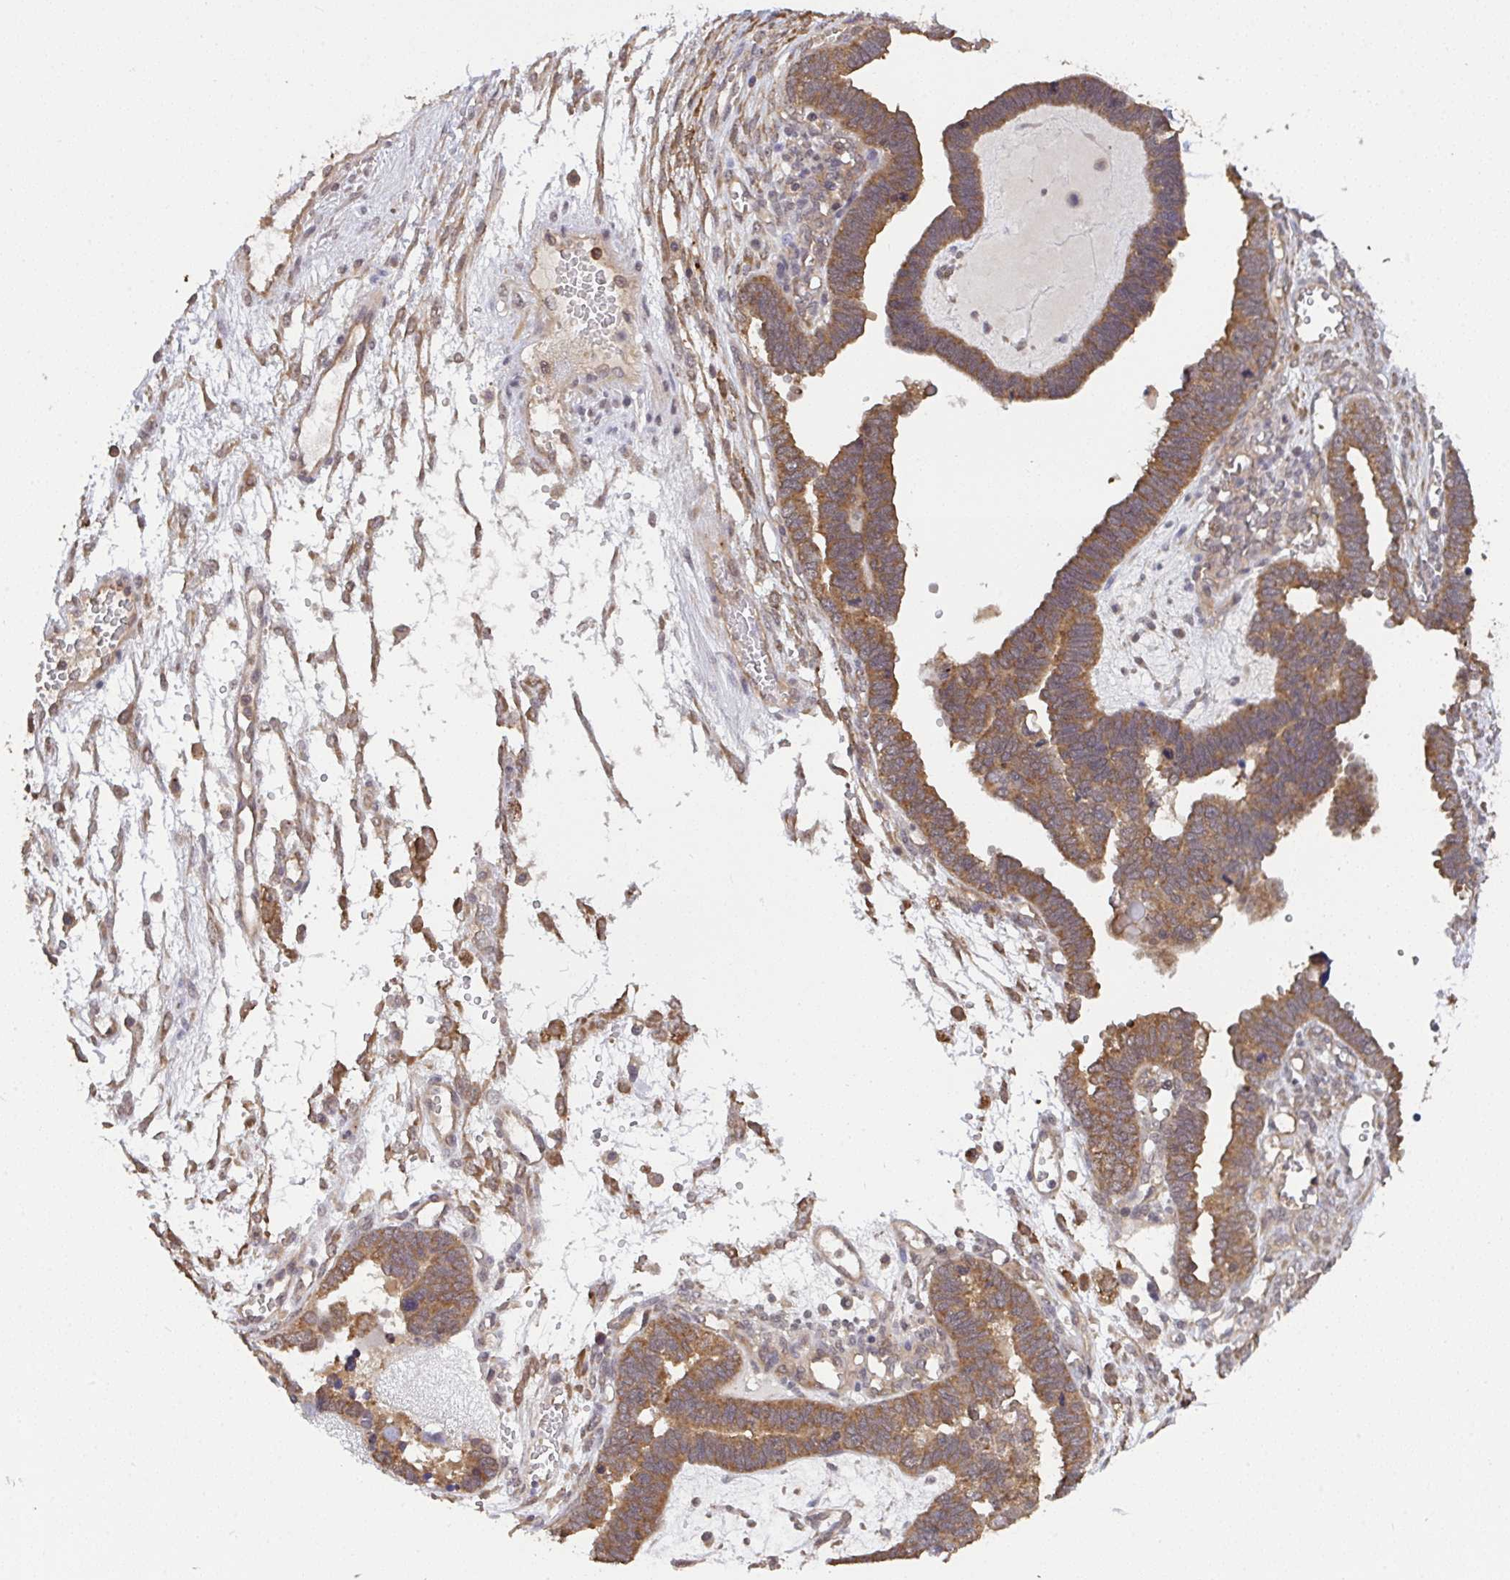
{"staining": {"intensity": "moderate", "quantity": ">75%", "location": "cytoplasmic/membranous"}, "tissue": "ovarian cancer", "cell_type": "Tumor cells", "image_type": "cancer", "snomed": [{"axis": "morphology", "description": "Cystadenocarcinoma, serous, NOS"}, {"axis": "topography", "description": "Ovary"}], "caption": "Human ovarian cancer (serous cystadenocarcinoma) stained with a brown dye displays moderate cytoplasmic/membranous positive positivity in approximately >75% of tumor cells.", "gene": "C12orf57", "patient": {"sex": "female", "age": 51}}